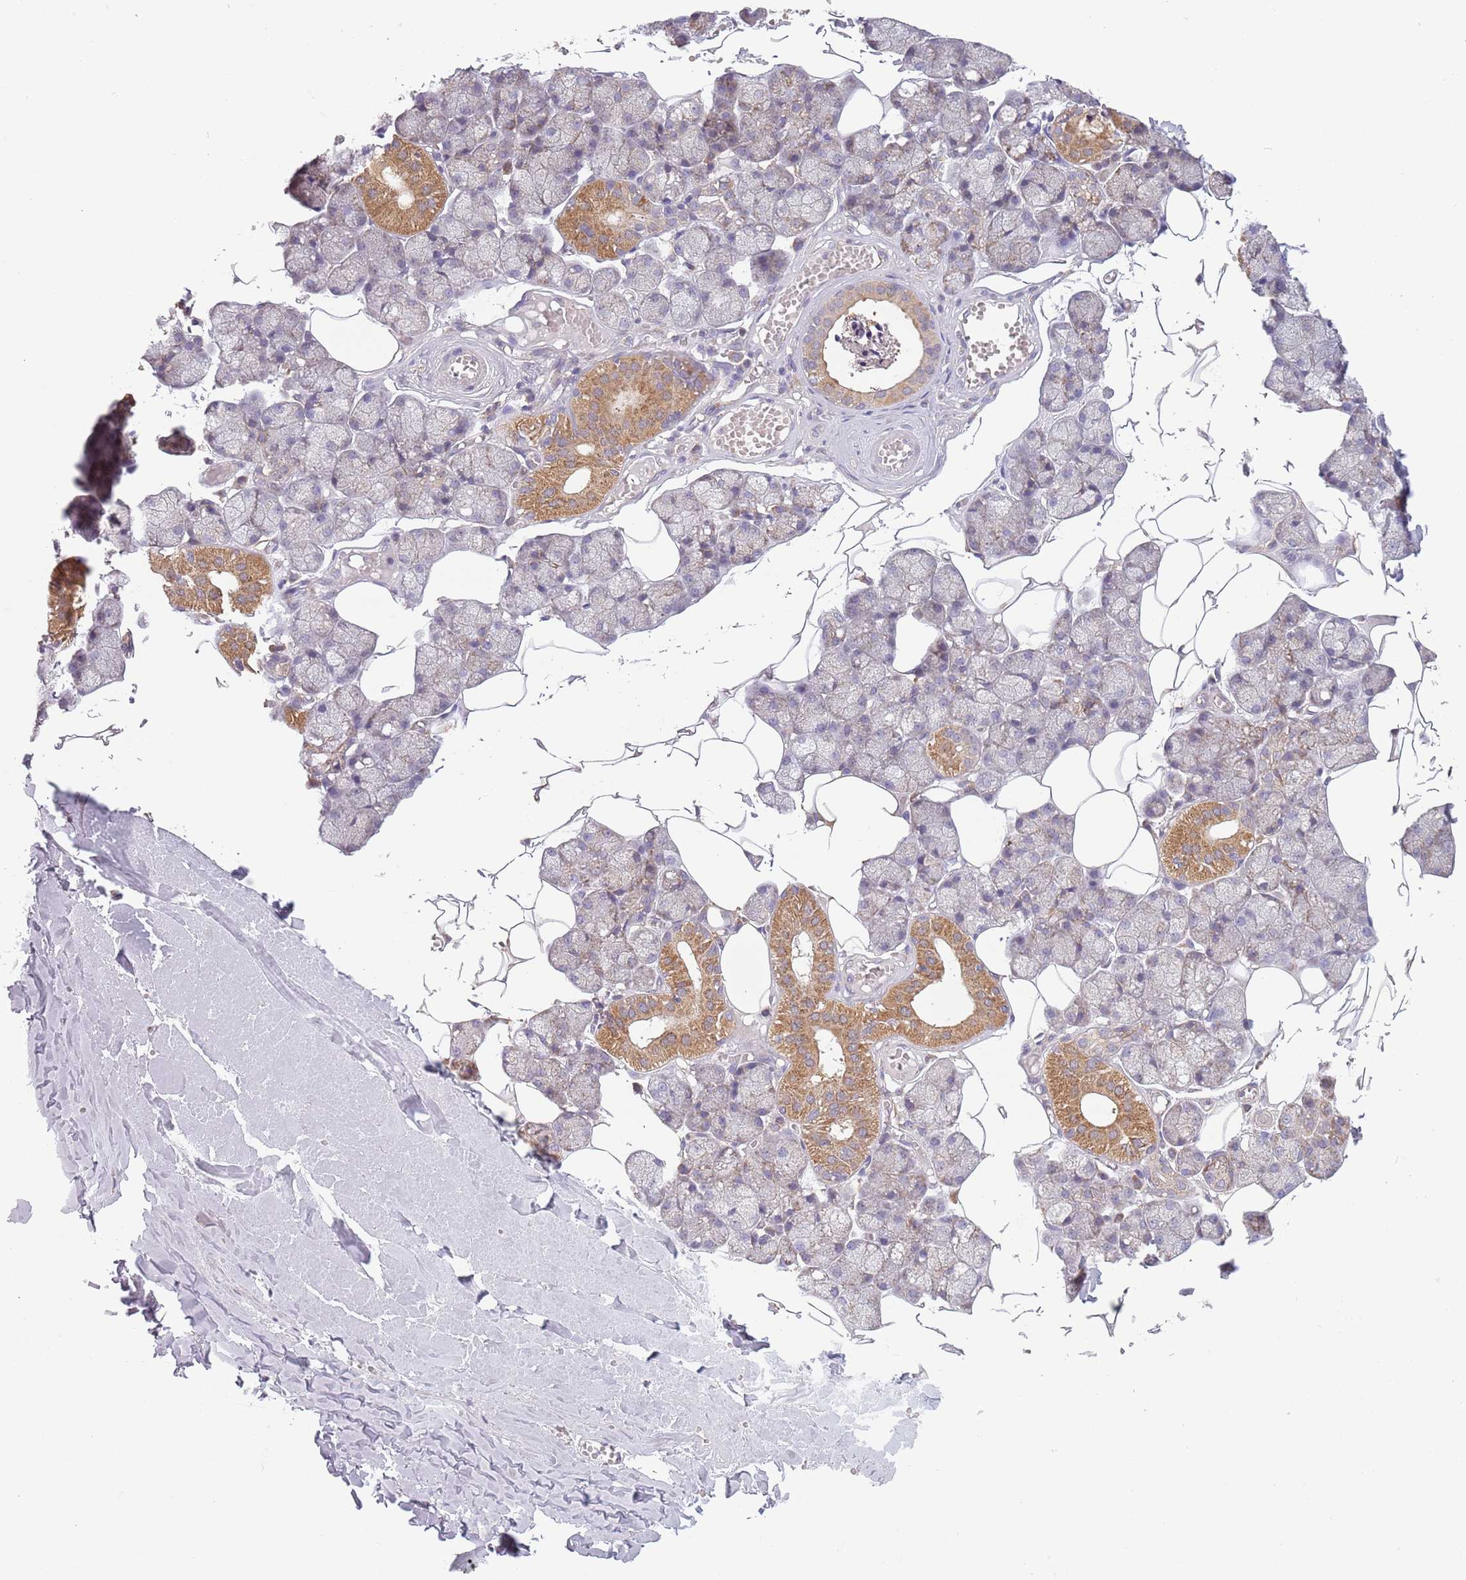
{"staining": {"intensity": "moderate", "quantity": "25%-75%", "location": "cytoplasmic/membranous"}, "tissue": "salivary gland", "cell_type": "Glandular cells", "image_type": "normal", "snomed": [{"axis": "morphology", "description": "Normal tissue, NOS"}, {"axis": "topography", "description": "Salivary gland"}], "caption": "Glandular cells demonstrate medium levels of moderate cytoplasmic/membranous staining in about 25%-75% of cells in normal human salivary gland. The protein of interest is shown in brown color, while the nuclei are stained blue.", "gene": "COQ5", "patient": {"sex": "male", "age": 62}}